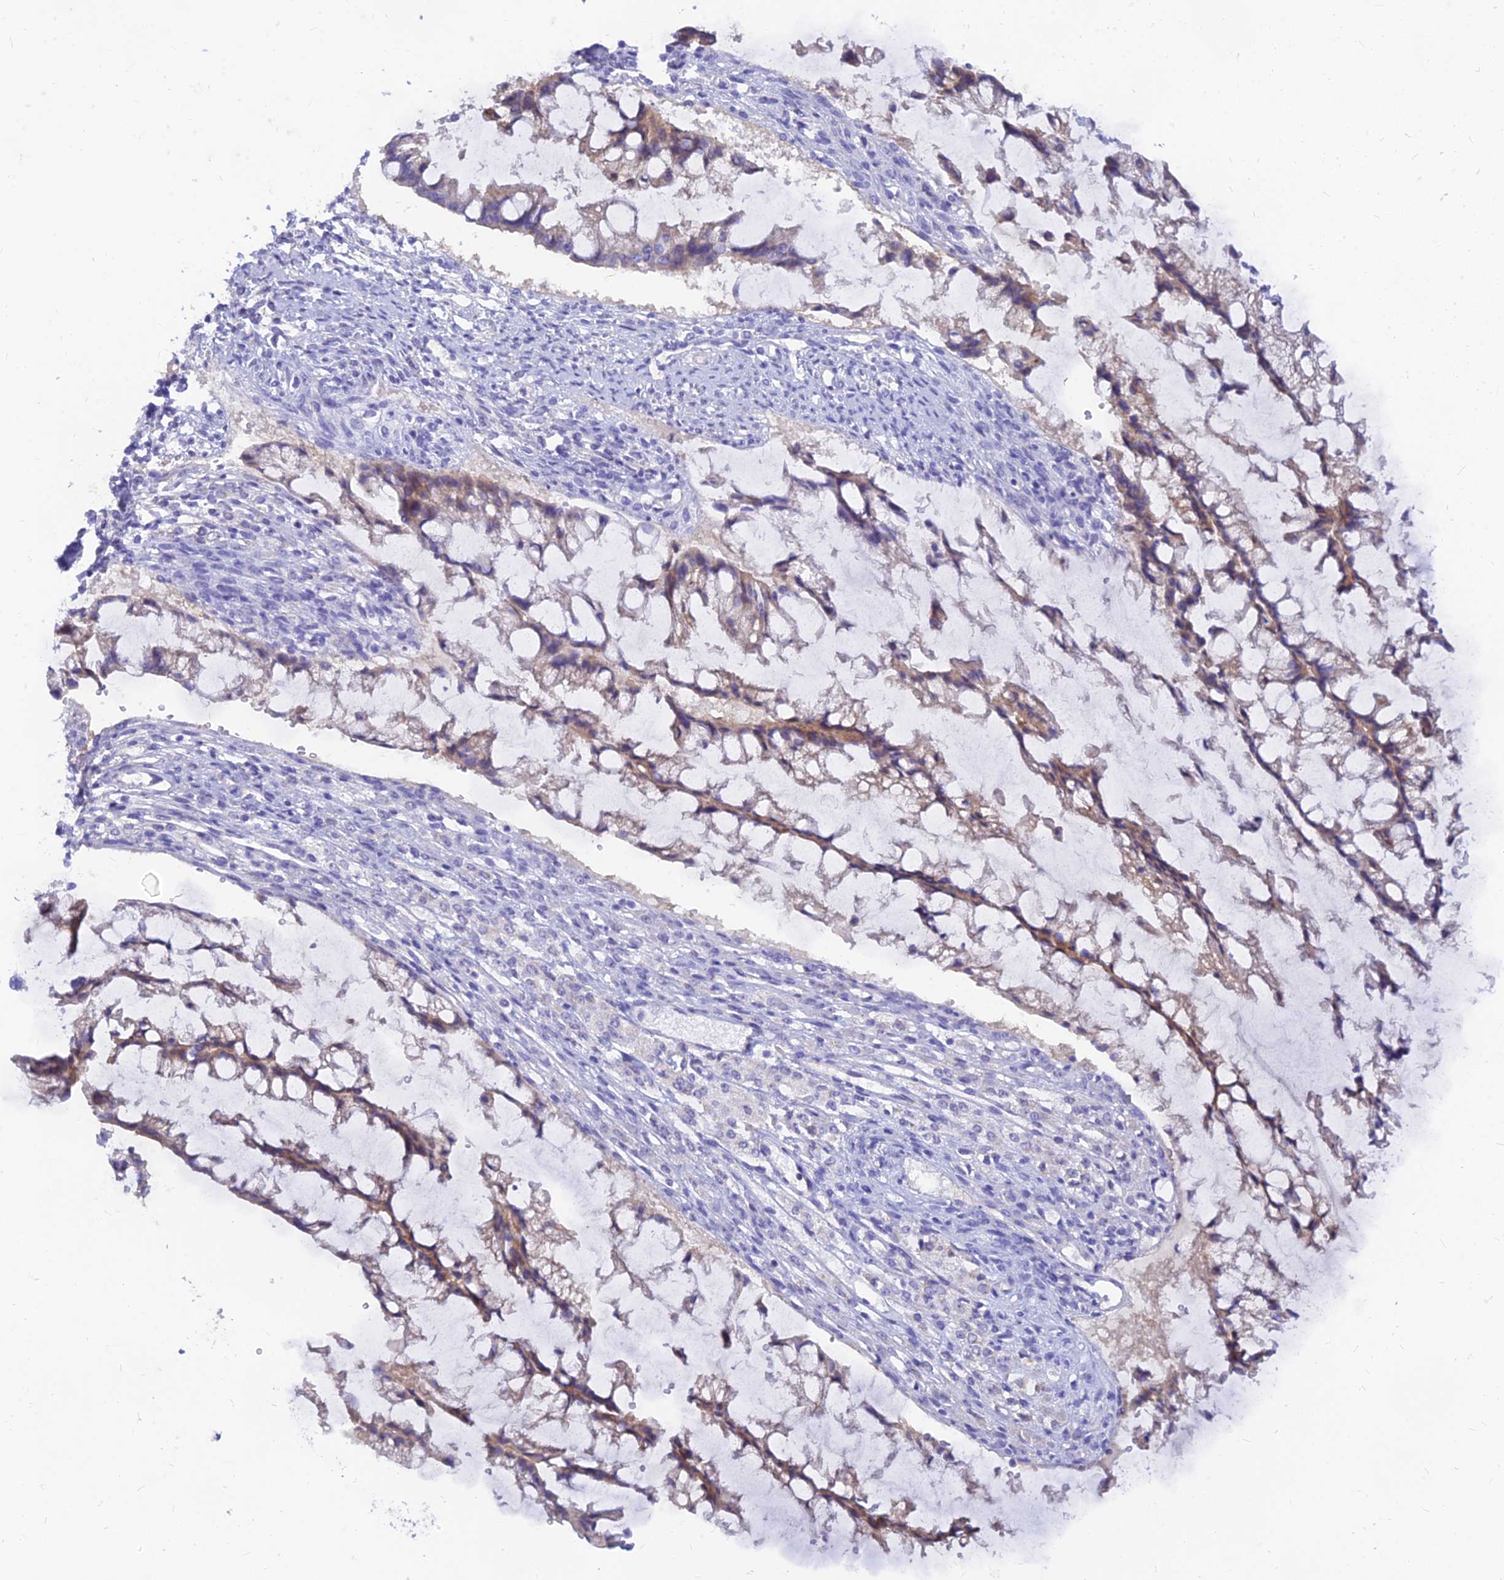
{"staining": {"intensity": "weak", "quantity": "25%-75%", "location": "cytoplasmic/membranous"}, "tissue": "ovarian cancer", "cell_type": "Tumor cells", "image_type": "cancer", "snomed": [{"axis": "morphology", "description": "Cystadenocarcinoma, mucinous, NOS"}, {"axis": "topography", "description": "Ovary"}], "caption": "Protein expression analysis of human ovarian mucinous cystadenocarcinoma reveals weak cytoplasmic/membranous staining in approximately 25%-75% of tumor cells.", "gene": "TMEM30B", "patient": {"sex": "female", "age": 73}}